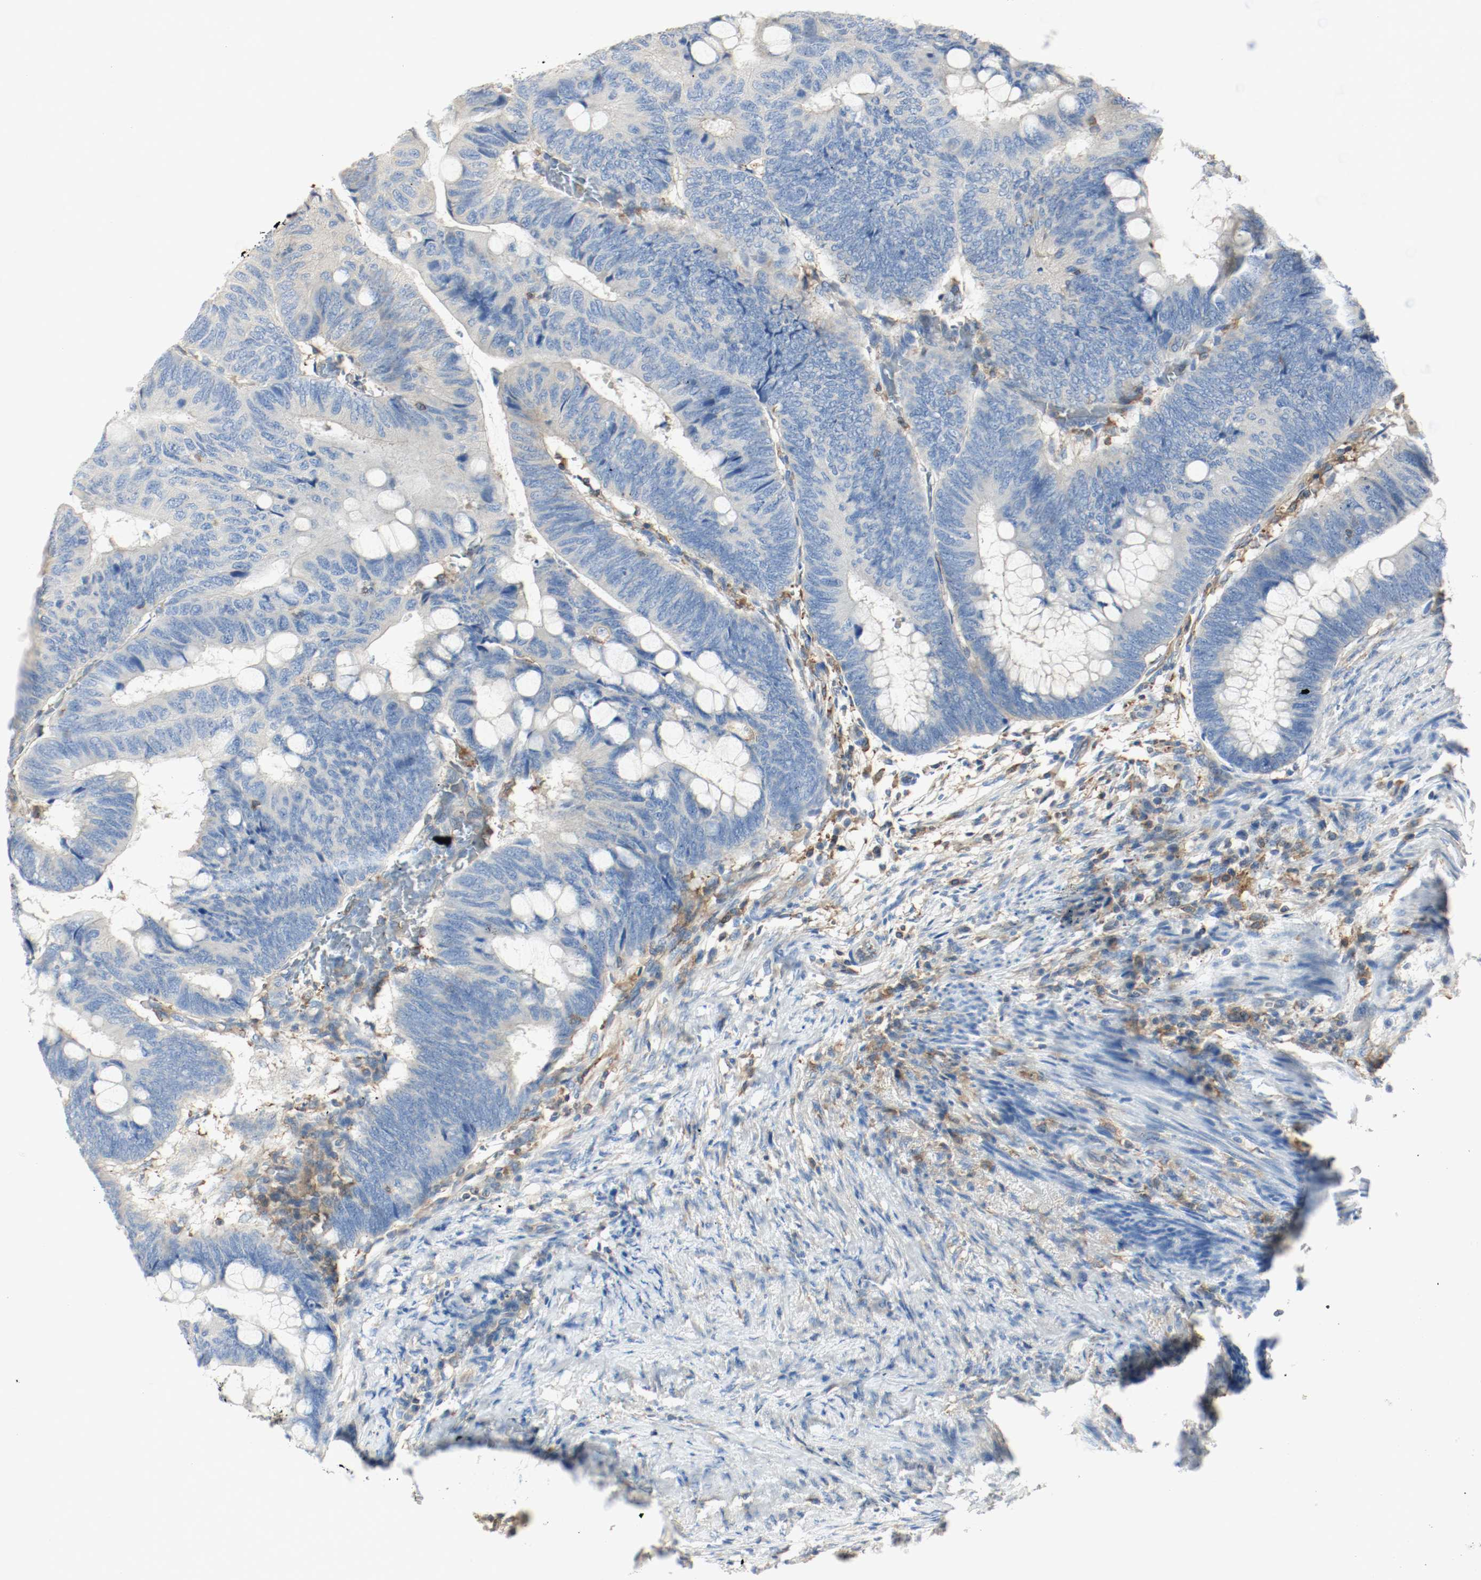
{"staining": {"intensity": "weak", "quantity": "25%-75%", "location": "cytoplasmic/membranous"}, "tissue": "colorectal cancer", "cell_type": "Tumor cells", "image_type": "cancer", "snomed": [{"axis": "morphology", "description": "Normal tissue, NOS"}, {"axis": "morphology", "description": "Adenocarcinoma, NOS"}, {"axis": "topography", "description": "Rectum"}, {"axis": "topography", "description": "Peripheral nerve tissue"}], "caption": "An immunohistochemistry histopathology image of tumor tissue is shown. Protein staining in brown labels weak cytoplasmic/membranous positivity in colorectal adenocarcinoma within tumor cells.", "gene": "ARPC1B", "patient": {"sex": "male", "age": 92}}